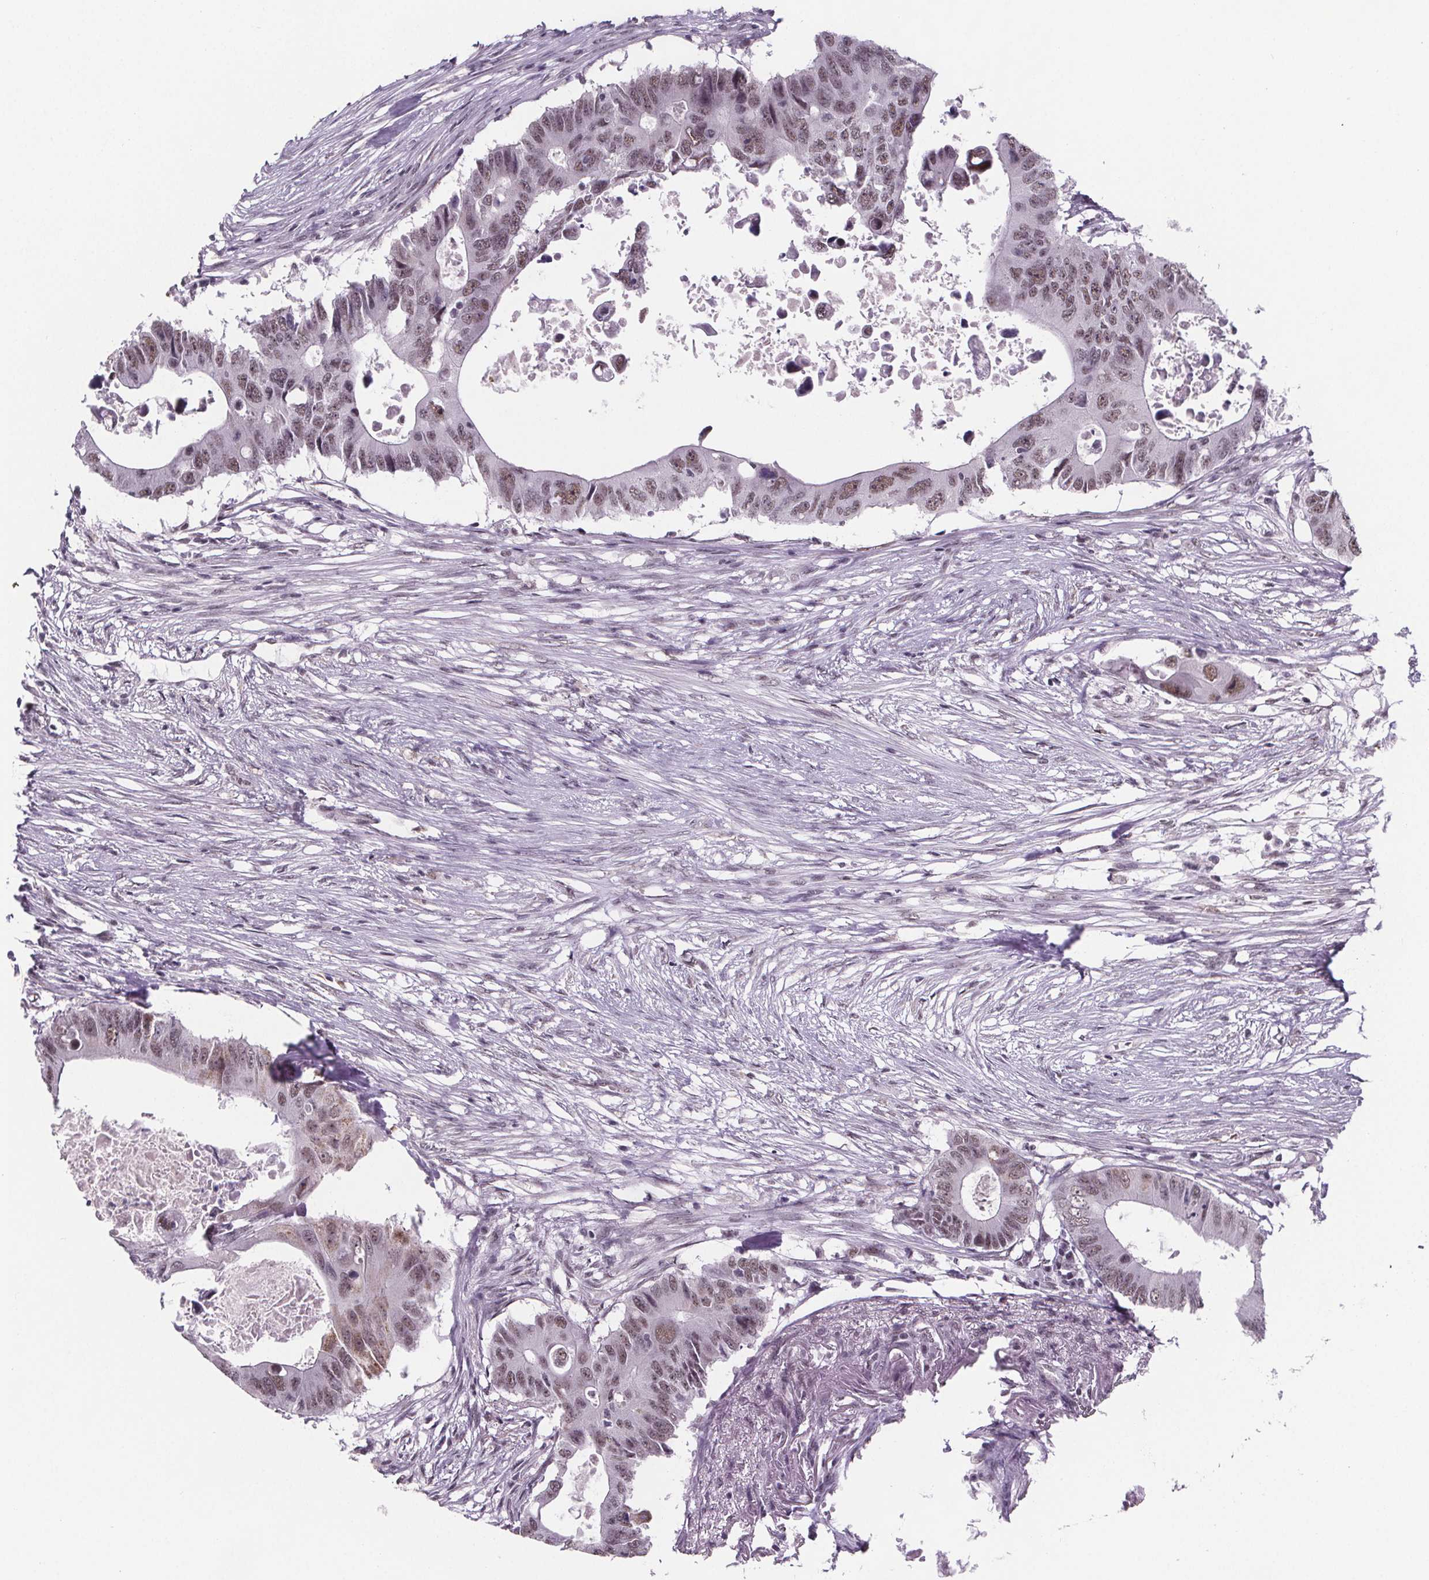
{"staining": {"intensity": "weak", "quantity": ">75%", "location": "nuclear"}, "tissue": "colorectal cancer", "cell_type": "Tumor cells", "image_type": "cancer", "snomed": [{"axis": "morphology", "description": "Adenocarcinoma, NOS"}, {"axis": "topography", "description": "Colon"}], "caption": "Weak nuclear protein staining is present in about >75% of tumor cells in colorectal adenocarcinoma. The staining is performed using DAB (3,3'-diaminobenzidine) brown chromogen to label protein expression. The nuclei are counter-stained blue using hematoxylin.", "gene": "ZNF572", "patient": {"sex": "male", "age": 71}}